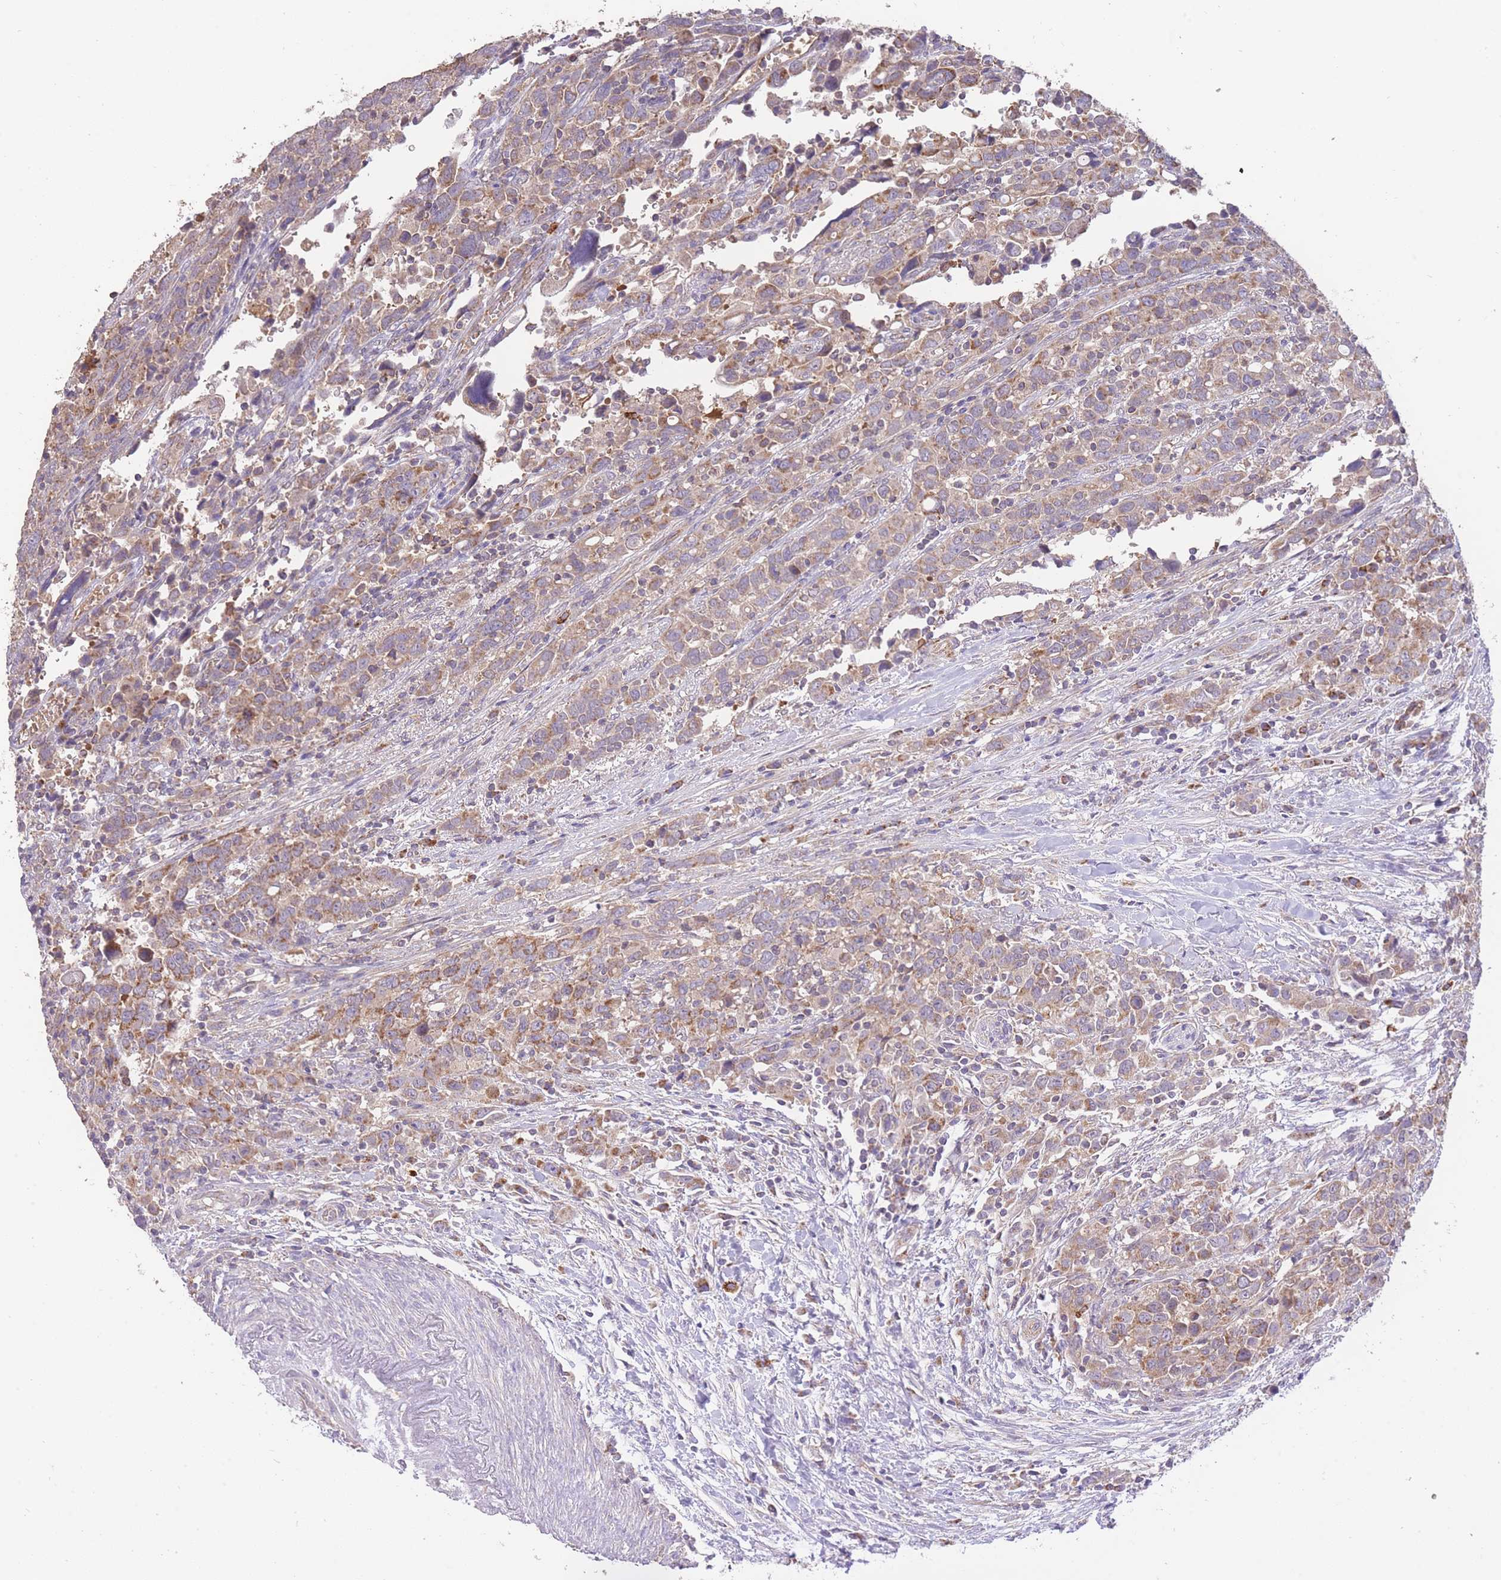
{"staining": {"intensity": "moderate", "quantity": ">75%", "location": "cytoplasmic/membranous"}, "tissue": "urothelial cancer", "cell_type": "Tumor cells", "image_type": "cancer", "snomed": [{"axis": "morphology", "description": "Urothelial carcinoma, High grade"}, {"axis": "topography", "description": "Urinary bladder"}], "caption": "Protein expression by immunohistochemistry shows moderate cytoplasmic/membranous expression in about >75% of tumor cells in urothelial cancer. (Stains: DAB in brown, nuclei in blue, Microscopy: brightfield microscopy at high magnification).", "gene": "PREP", "patient": {"sex": "male", "age": 61}}